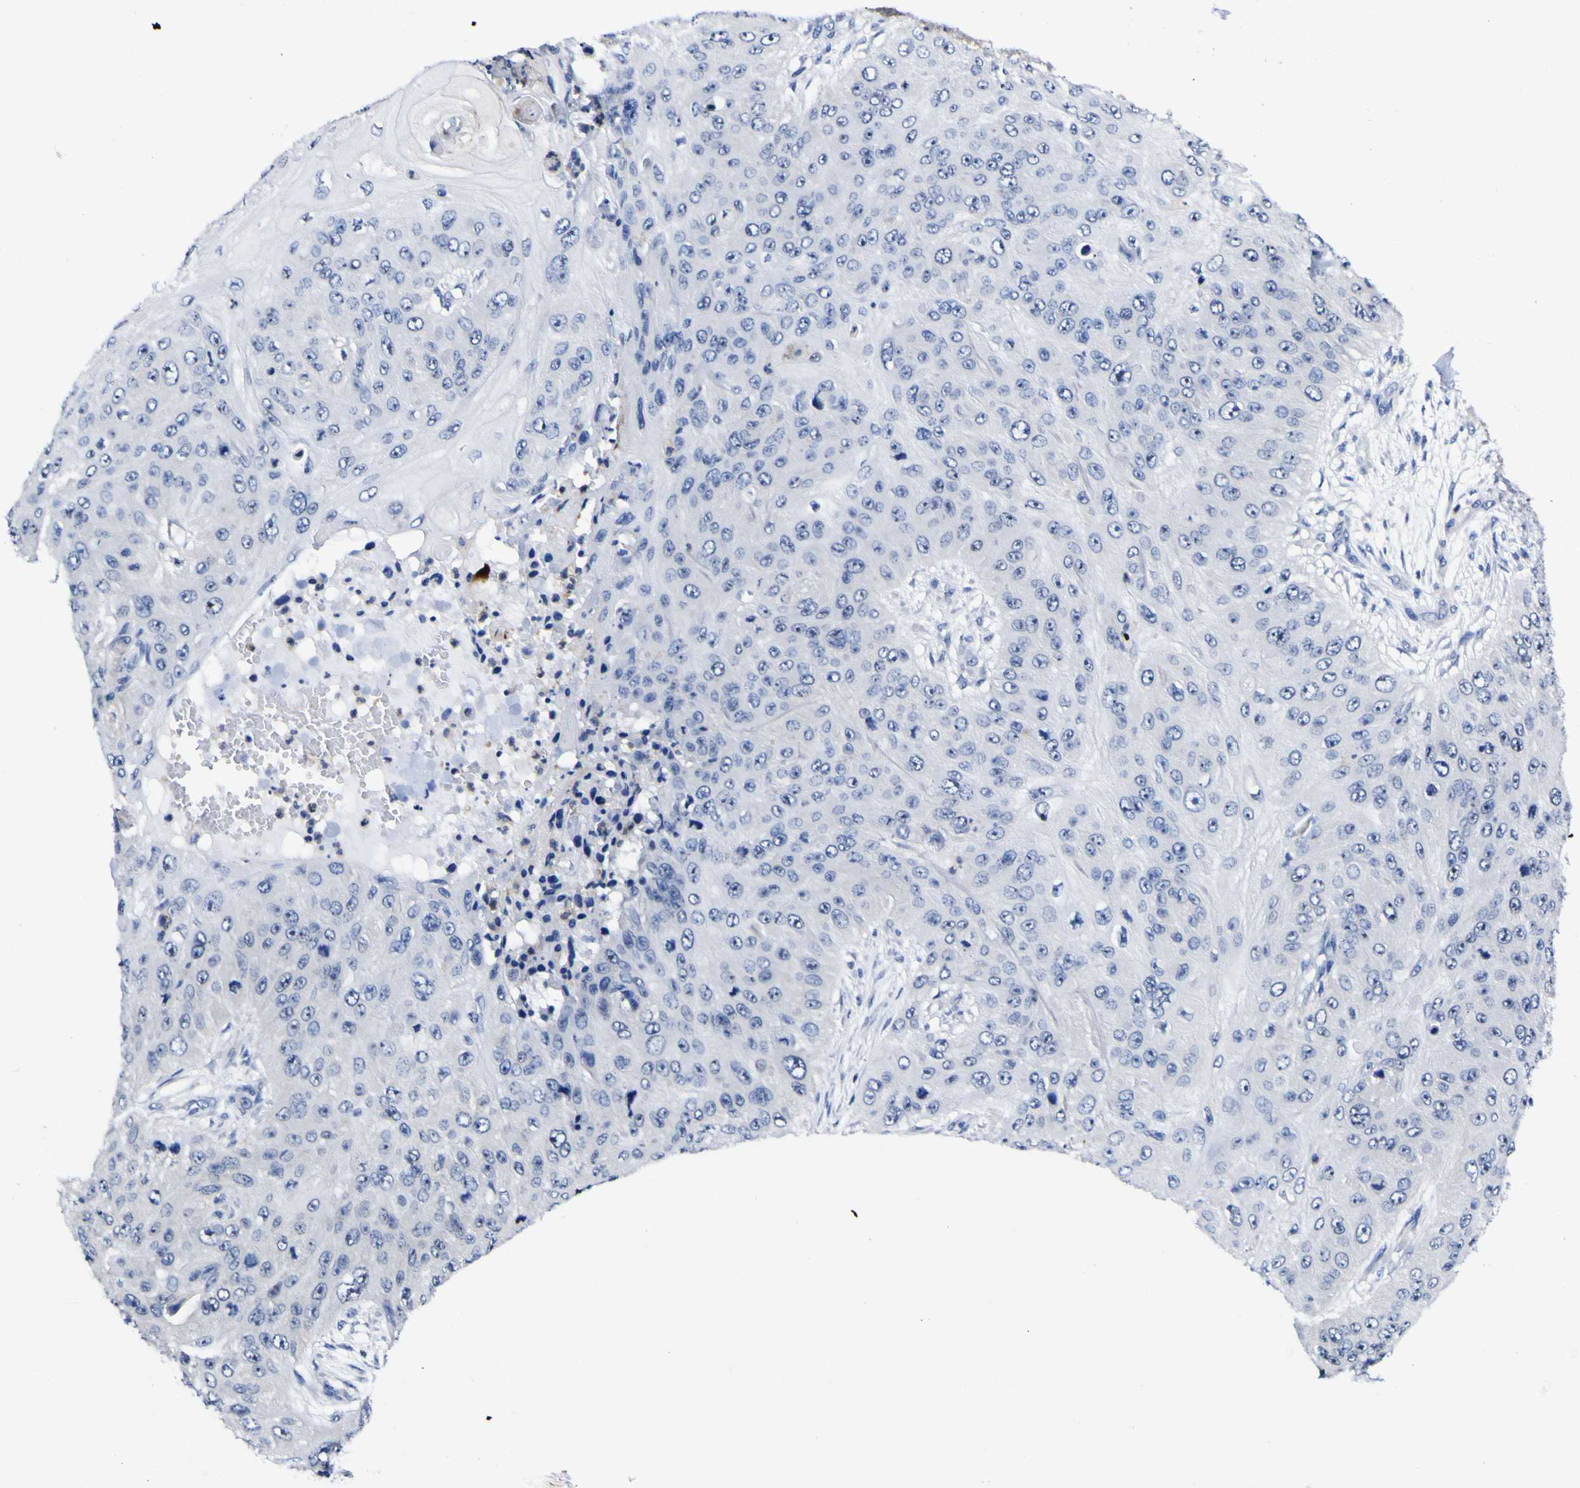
{"staining": {"intensity": "negative", "quantity": "none", "location": "none"}, "tissue": "skin cancer", "cell_type": "Tumor cells", "image_type": "cancer", "snomed": [{"axis": "morphology", "description": "Squamous cell carcinoma, NOS"}, {"axis": "topography", "description": "Skin"}], "caption": "Protein analysis of skin cancer shows no significant staining in tumor cells. Brightfield microscopy of IHC stained with DAB (brown) and hematoxylin (blue), captured at high magnification.", "gene": "CASP6", "patient": {"sex": "female", "age": 80}}